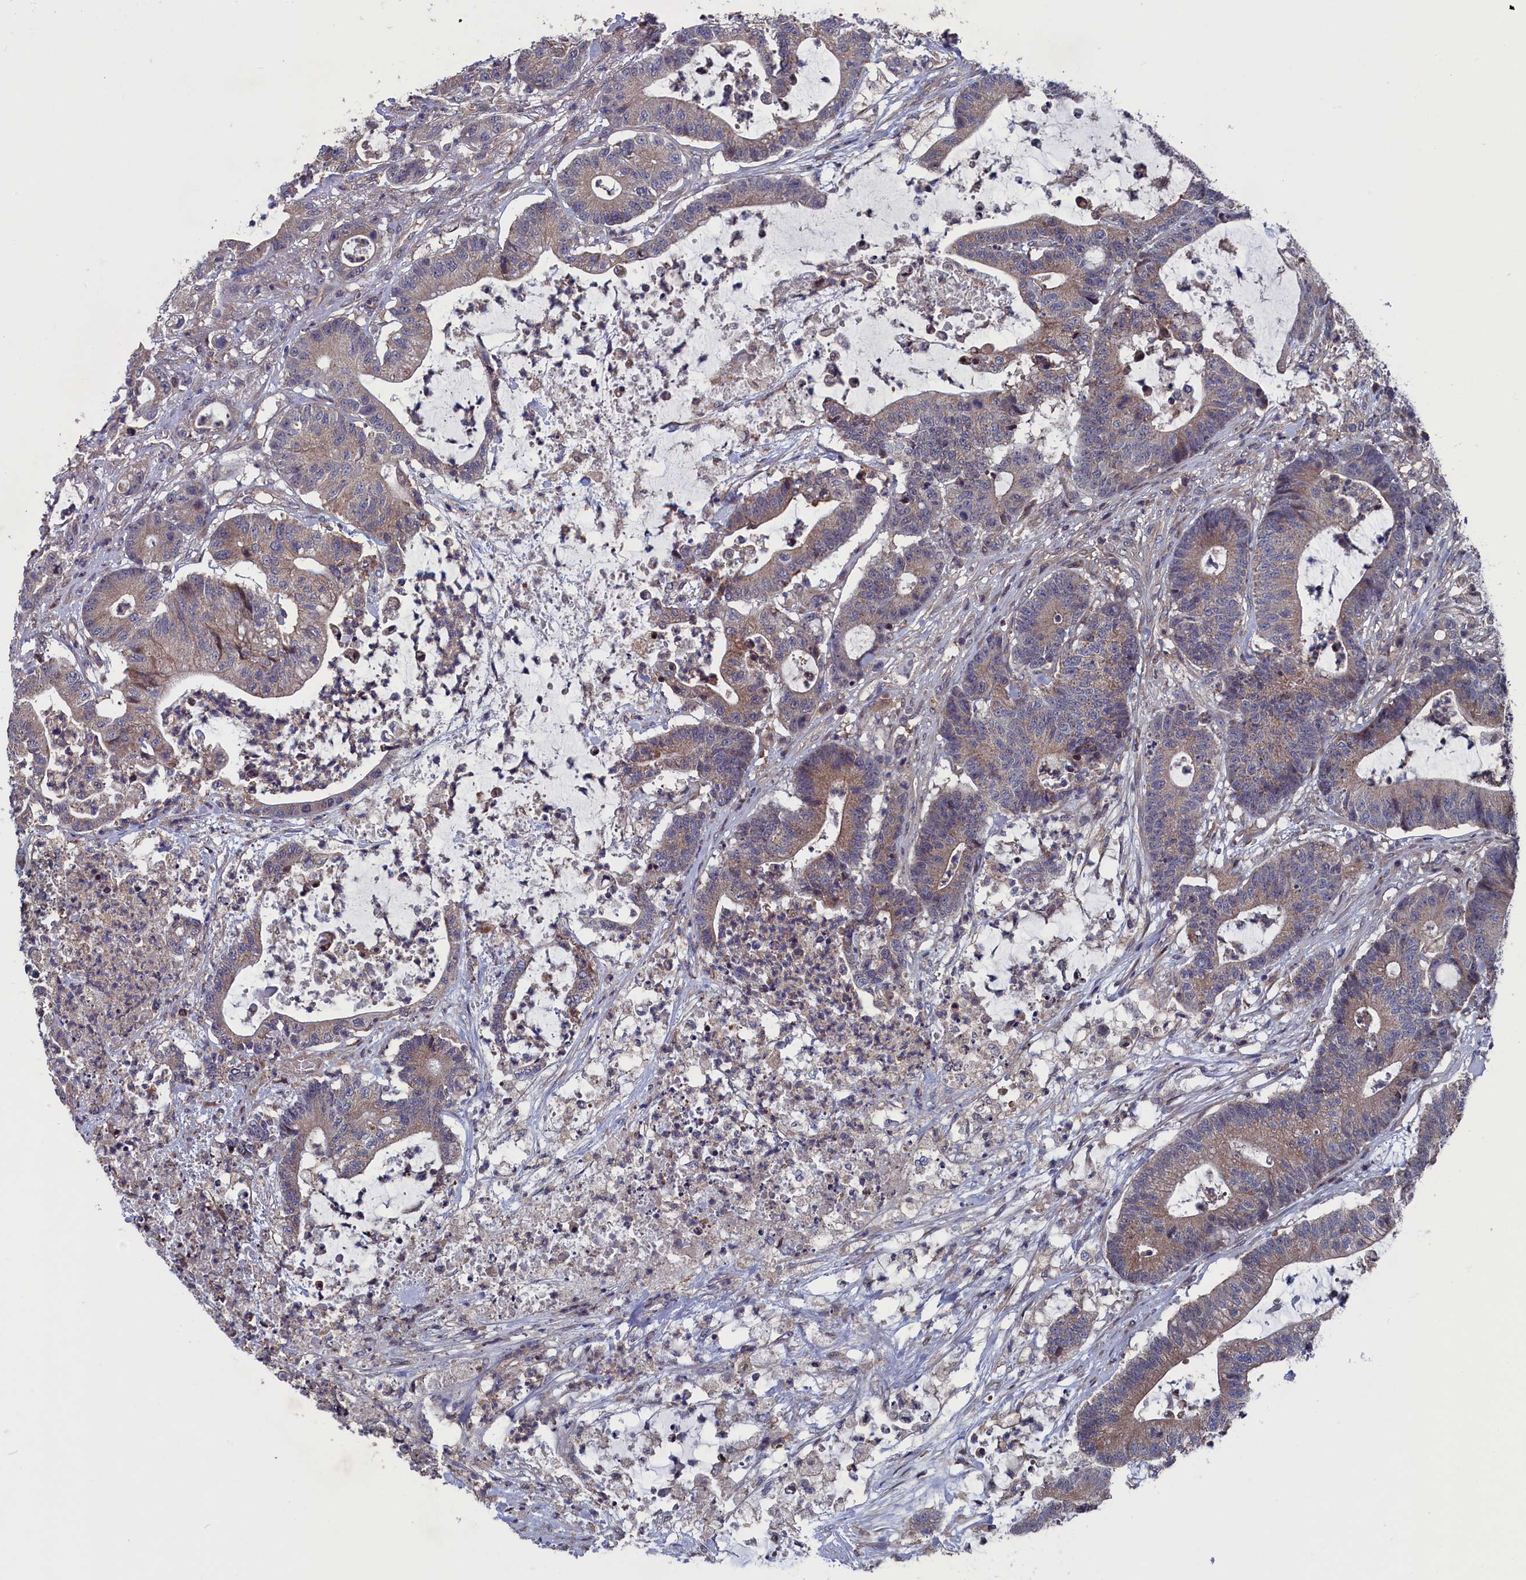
{"staining": {"intensity": "moderate", "quantity": ">75%", "location": "cytoplasmic/membranous"}, "tissue": "colorectal cancer", "cell_type": "Tumor cells", "image_type": "cancer", "snomed": [{"axis": "morphology", "description": "Adenocarcinoma, NOS"}, {"axis": "topography", "description": "Colon"}], "caption": "IHC of human colorectal cancer (adenocarcinoma) displays medium levels of moderate cytoplasmic/membranous positivity in approximately >75% of tumor cells. (IHC, brightfield microscopy, high magnification).", "gene": "SPATA13", "patient": {"sex": "female", "age": 84}}